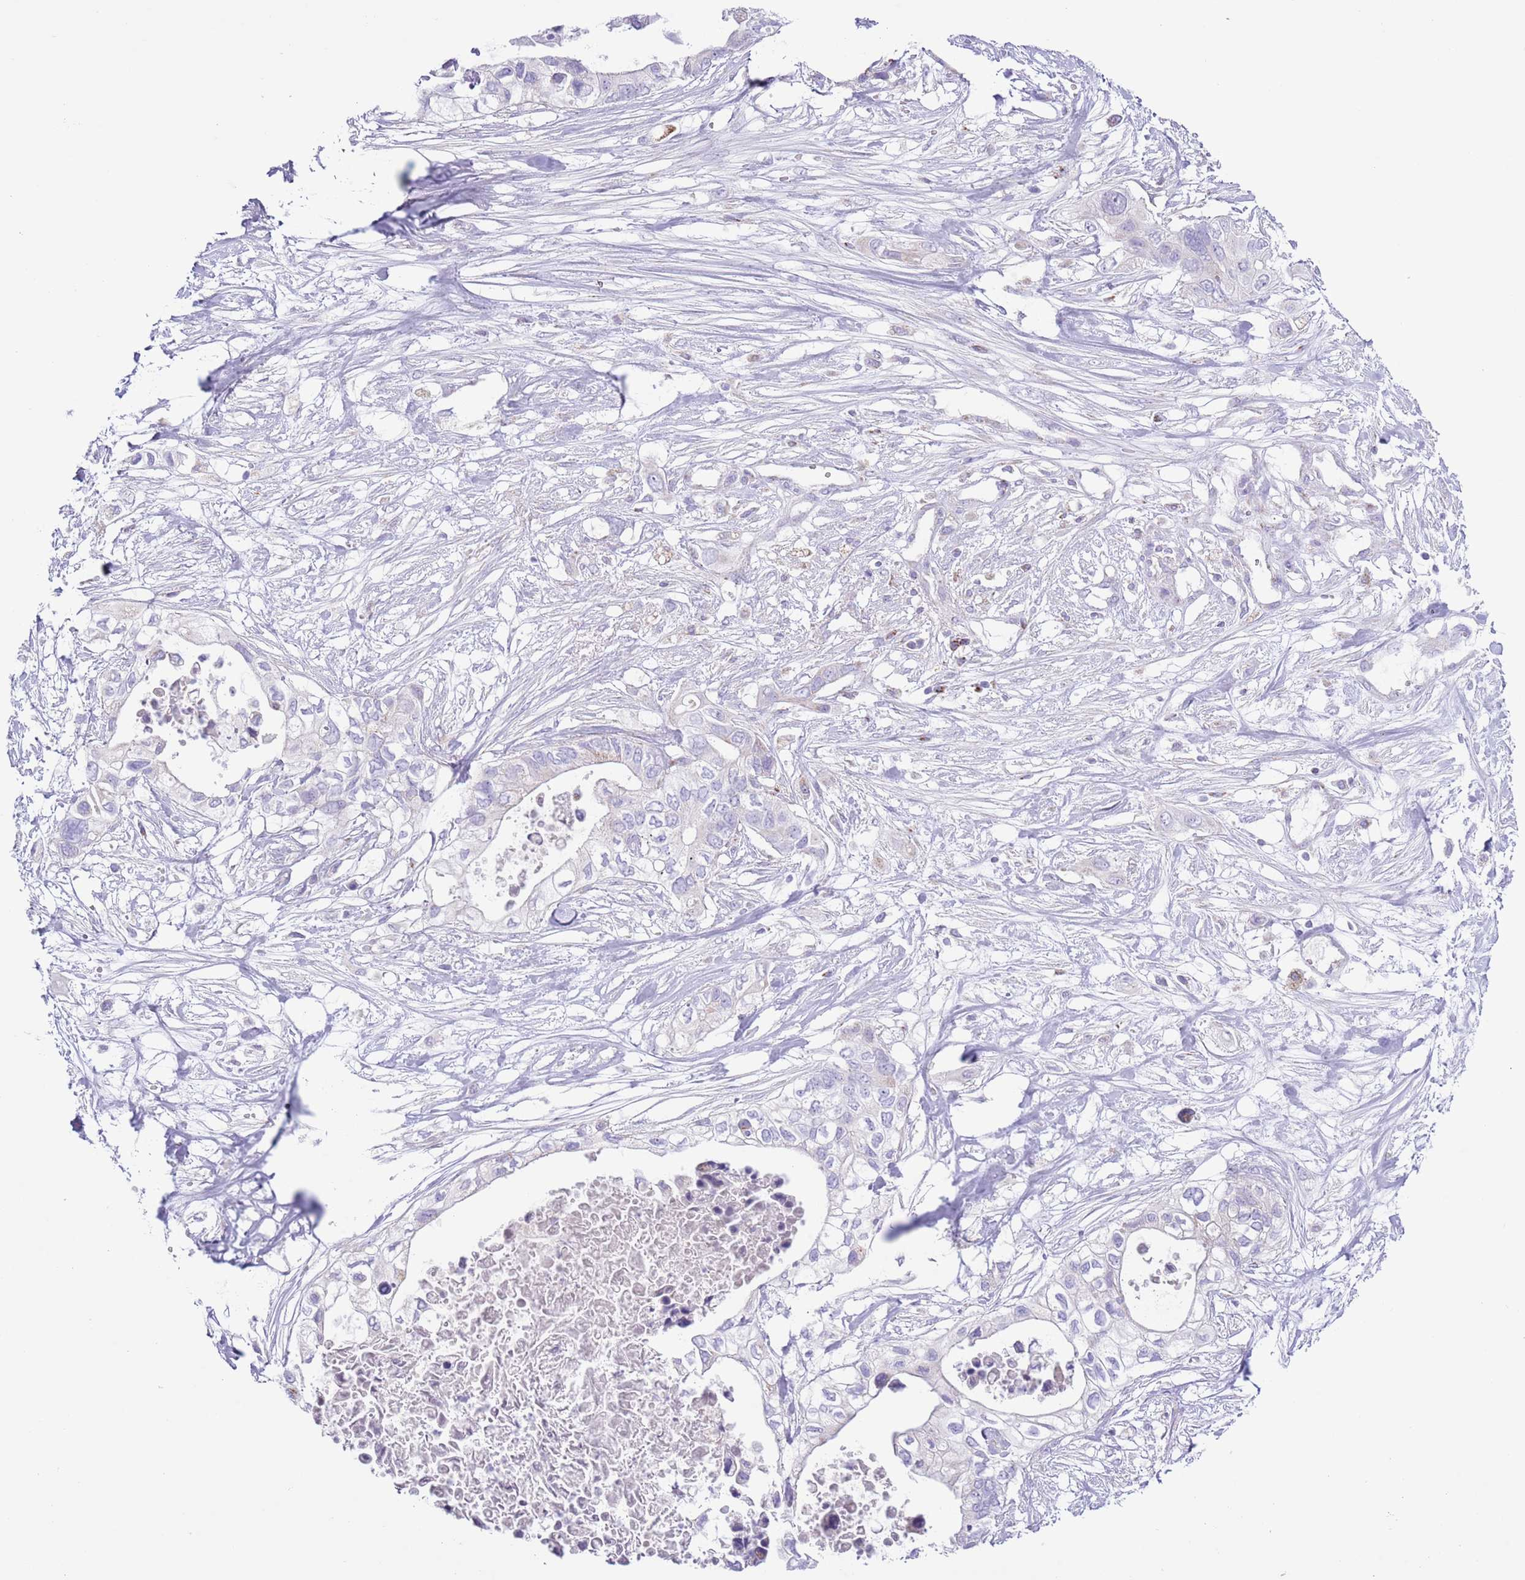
{"staining": {"intensity": "negative", "quantity": "none", "location": "none"}, "tissue": "pancreatic cancer", "cell_type": "Tumor cells", "image_type": "cancer", "snomed": [{"axis": "morphology", "description": "Adenocarcinoma, NOS"}, {"axis": "topography", "description": "Pancreas"}], "caption": "Tumor cells are negative for brown protein staining in adenocarcinoma (pancreatic). (Immunohistochemistry (ihc), brightfield microscopy, high magnification).", "gene": "ATP6V1B1", "patient": {"sex": "female", "age": 63}}